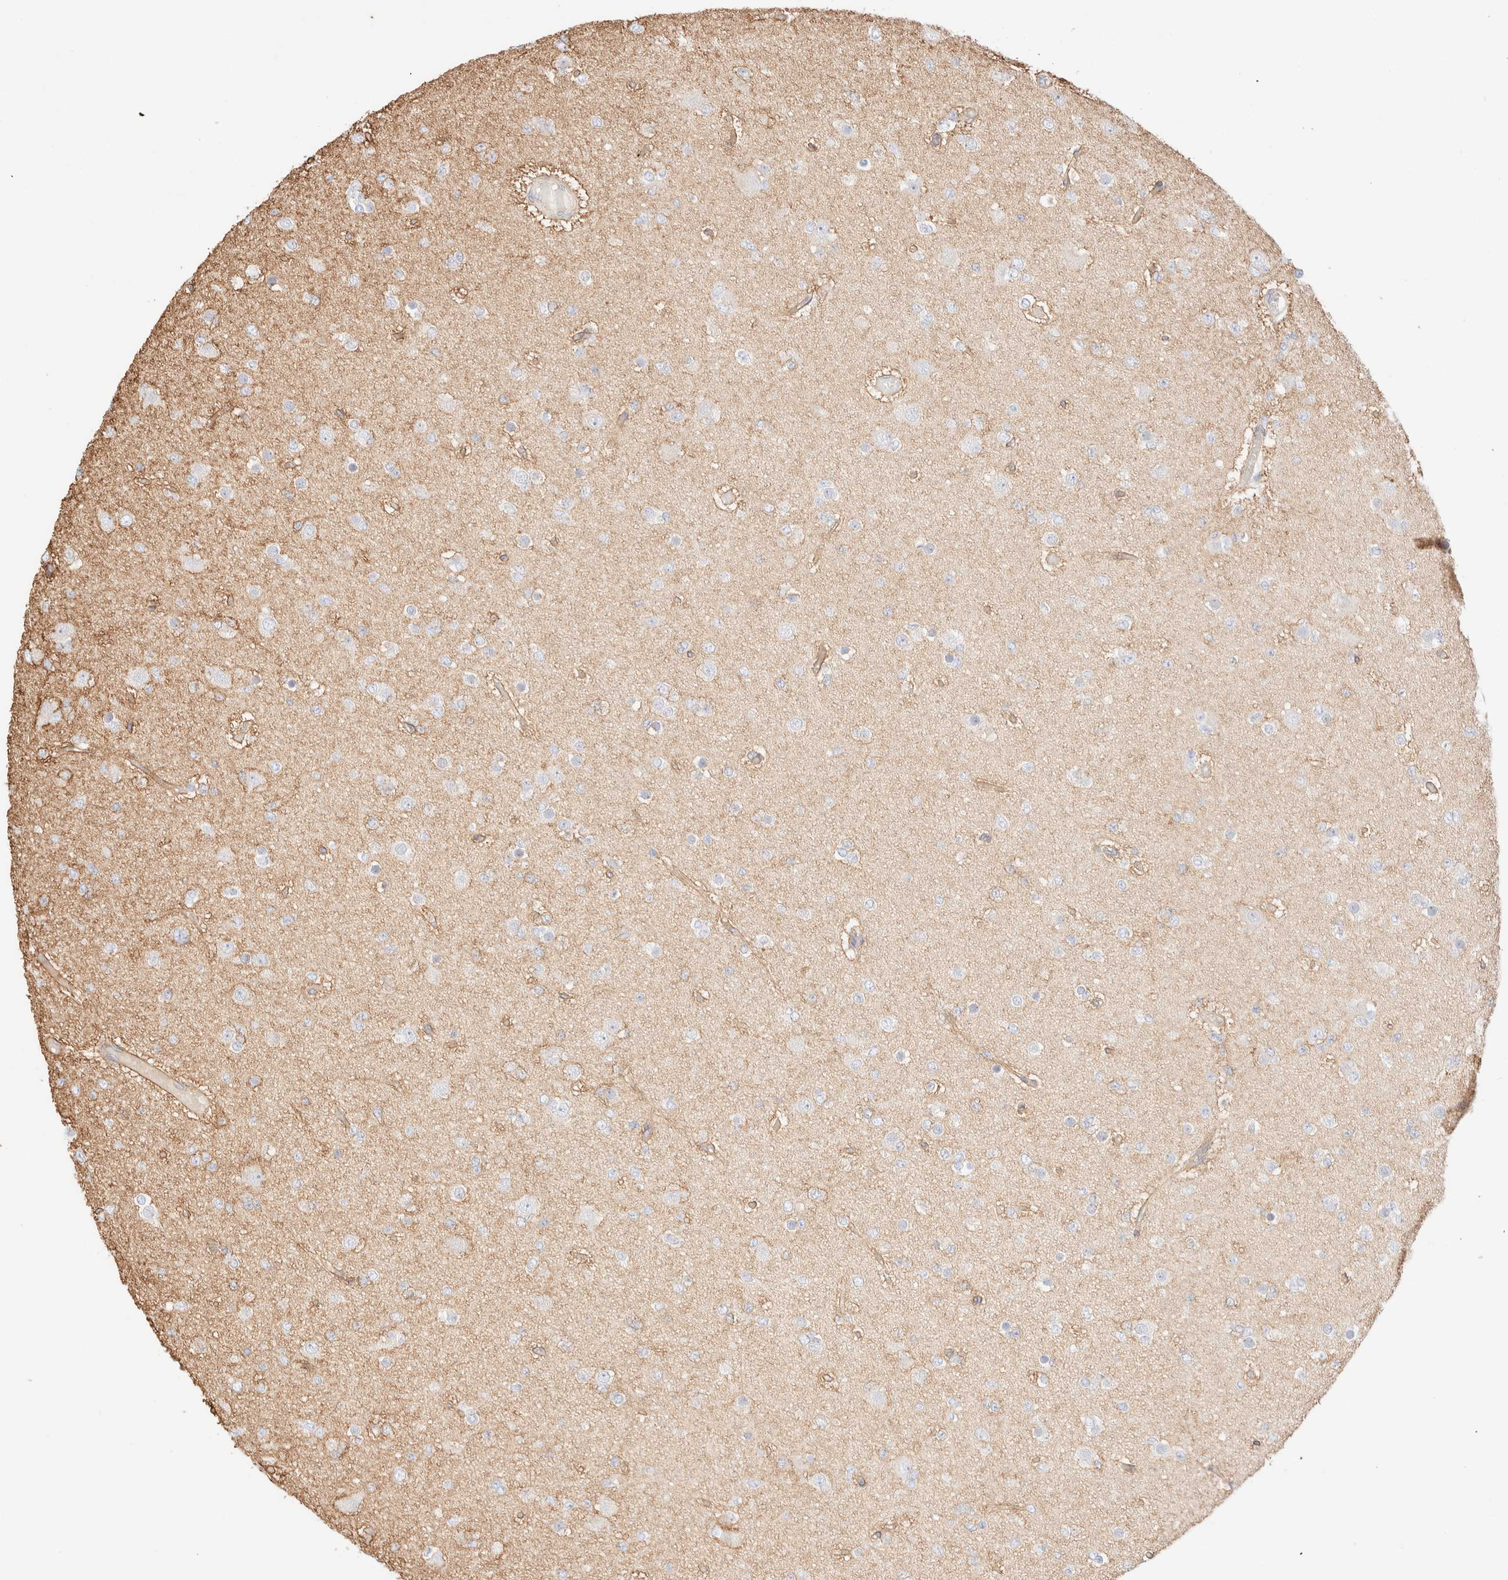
{"staining": {"intensity": "negative", "quantity": "none", "location": "none"}, "tissue": "glioma", "cell_type": "Tumor cells", "image_type": "cancer", "snomed": [{"axis": "morphology", "description": "Glioma, malignant, Low grade"}, {"axis": "topography", "description": "Brain"}], "caption": "DAB (3,3'-diaminobenzidine) immunohistochemical staining of human glioma exhibits no significant positivity in tumor cells.", "gene": "NIBAN2", "patient": {"sex": "female", "age": 22}}